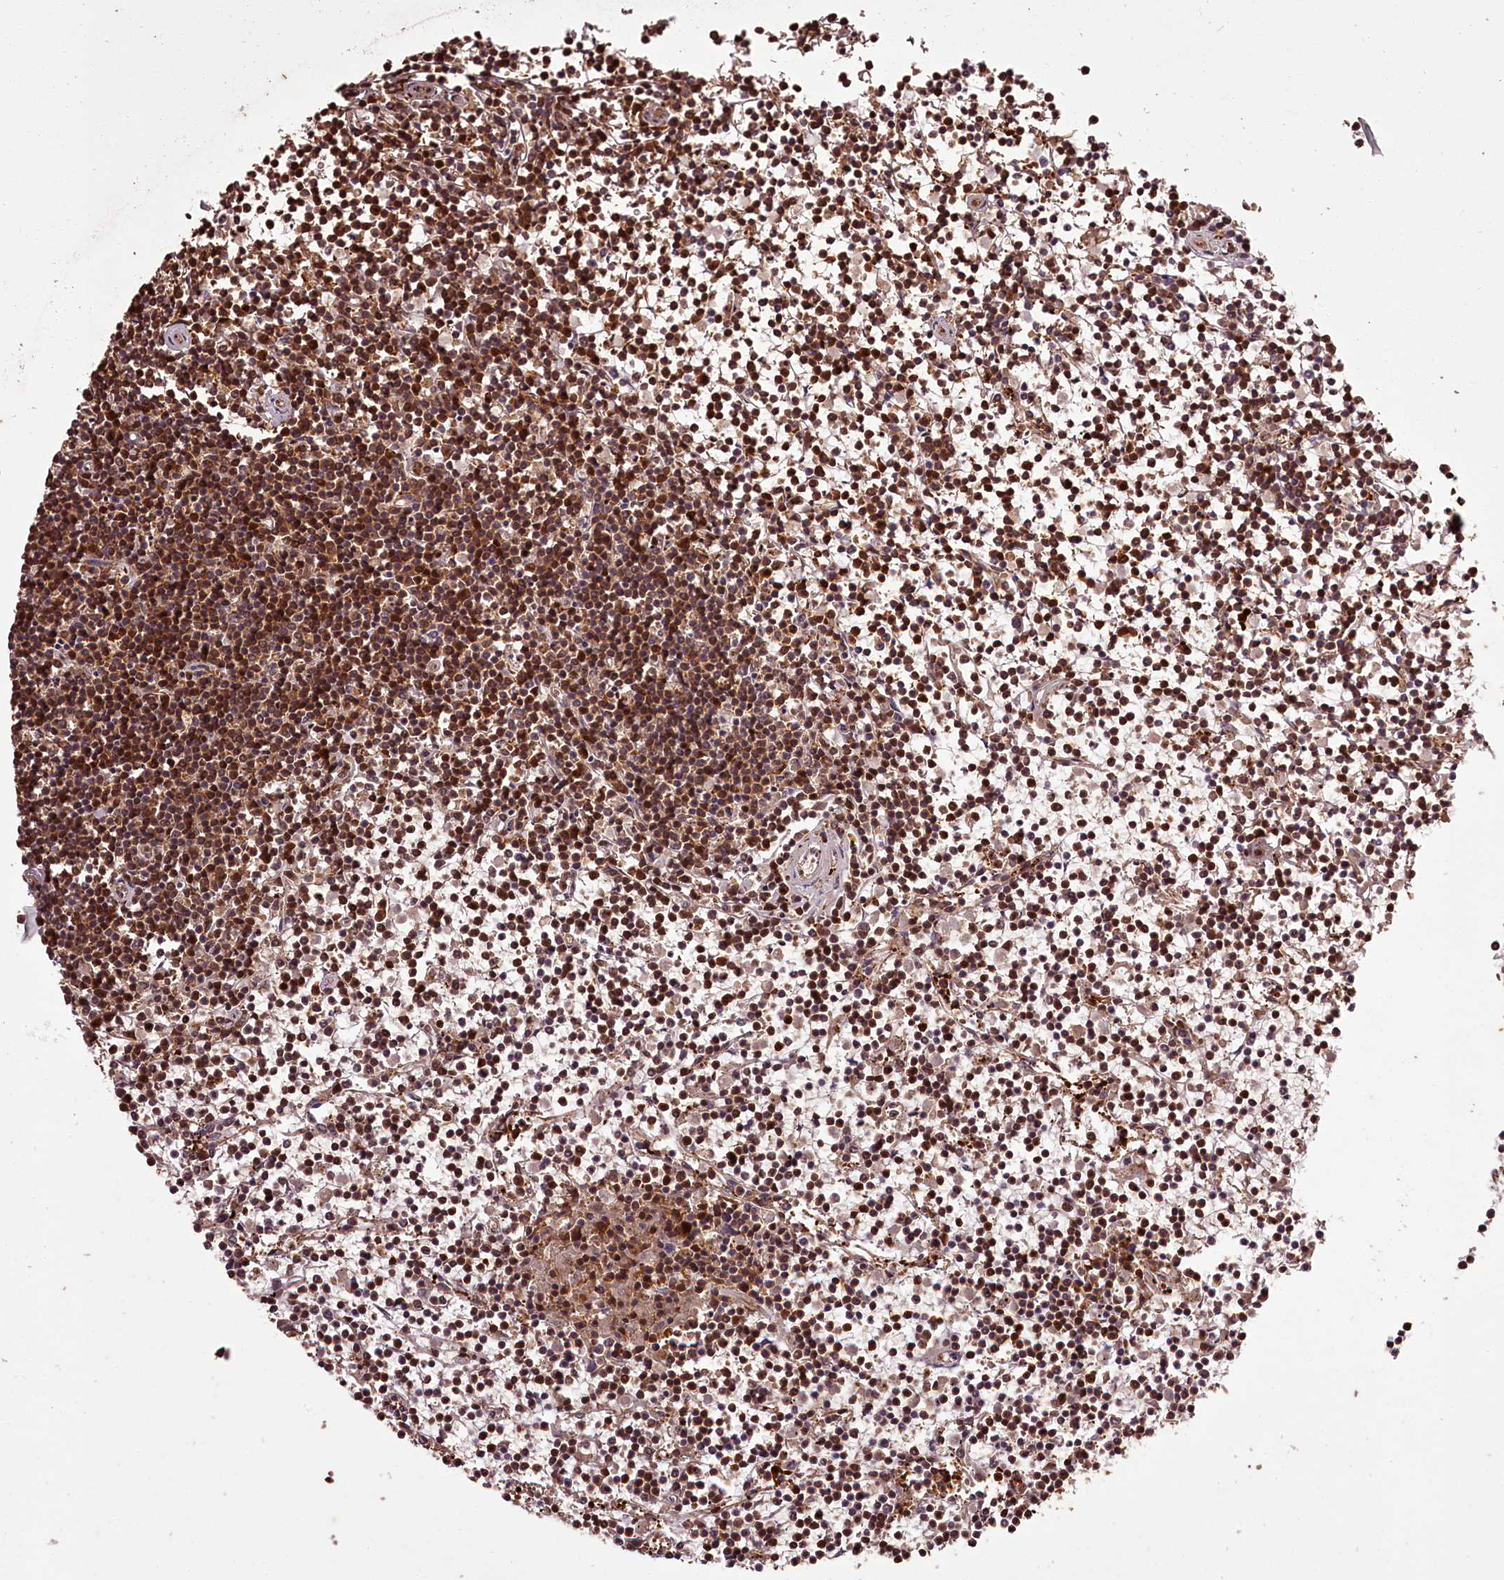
{"staining": {"intensity": "strong", "quantity": ">75%", "location": "cytoplasmic/membranous,nuclear"}, "tissue": "lymphoma", "cell_type": "Tumor cells", "image_type": "cancer", "snomed": [{"axis": "morphology", "description": "Malignant lymphoma, non-Hodgkin's type, Low grade"}, {"axis": "topography", "description": "Spleen"}], "caption": "Immunohistochemistry staining of lymphoma, which exhibits high levels of strong cytoplasmic/membranous and nuclear expression in approximately >75% of tumor cells indicating strong cytoplasmic/membranous and nuclear protein staining. The staining was performed using DAB (brown) for protein detection and nuclei were counterstained in hematoxylin (blue).", "gene": "NPRL2", "patient": {"sex": "female", "age": 19}}